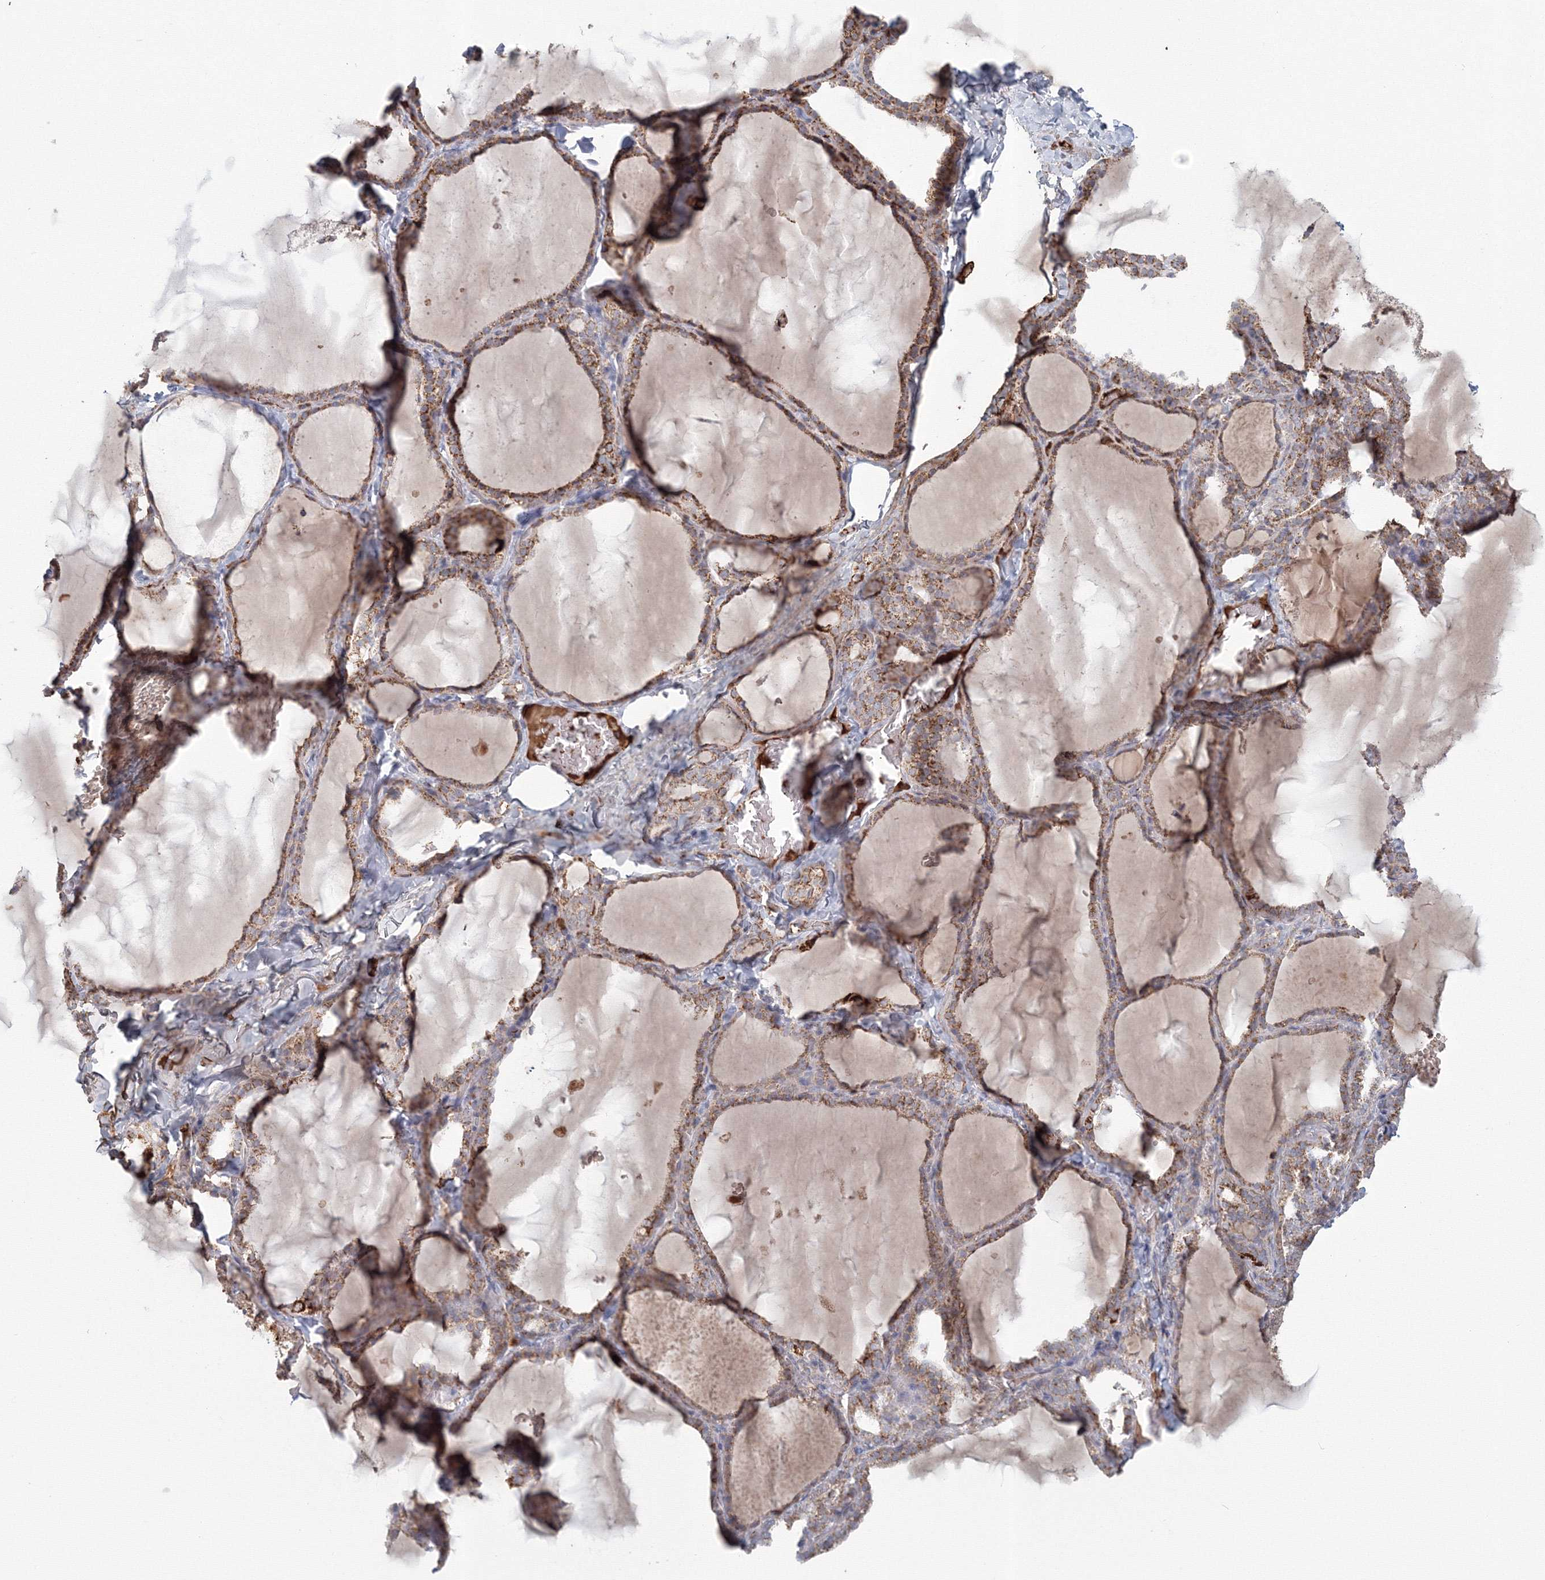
{"staining": {"intensity": "moderate", "quantity": ">75%", "location": "cytoplasmic/membranous"}, "tissue": "thyroid gland", "cell_type": "Glandular cells", "image_type": "normal", "snomed": [{"axis": "morphology", "description": "Normal tissue, NOS"}, {"axis": "topography", "description": "Thyroid gland"}], "caption": "Protein positivity by IHC demonstrates moderate cytoplasmic/membranous staining in approximately >75% of glandular cells in benign thyroid gland. (DAB (3,3'-diaminobenzidine) IHC, brown staining for protein, blue staining for nuclei).", "gene": "GRPEL1", "patient": {"sex": "female", "age": 22}}